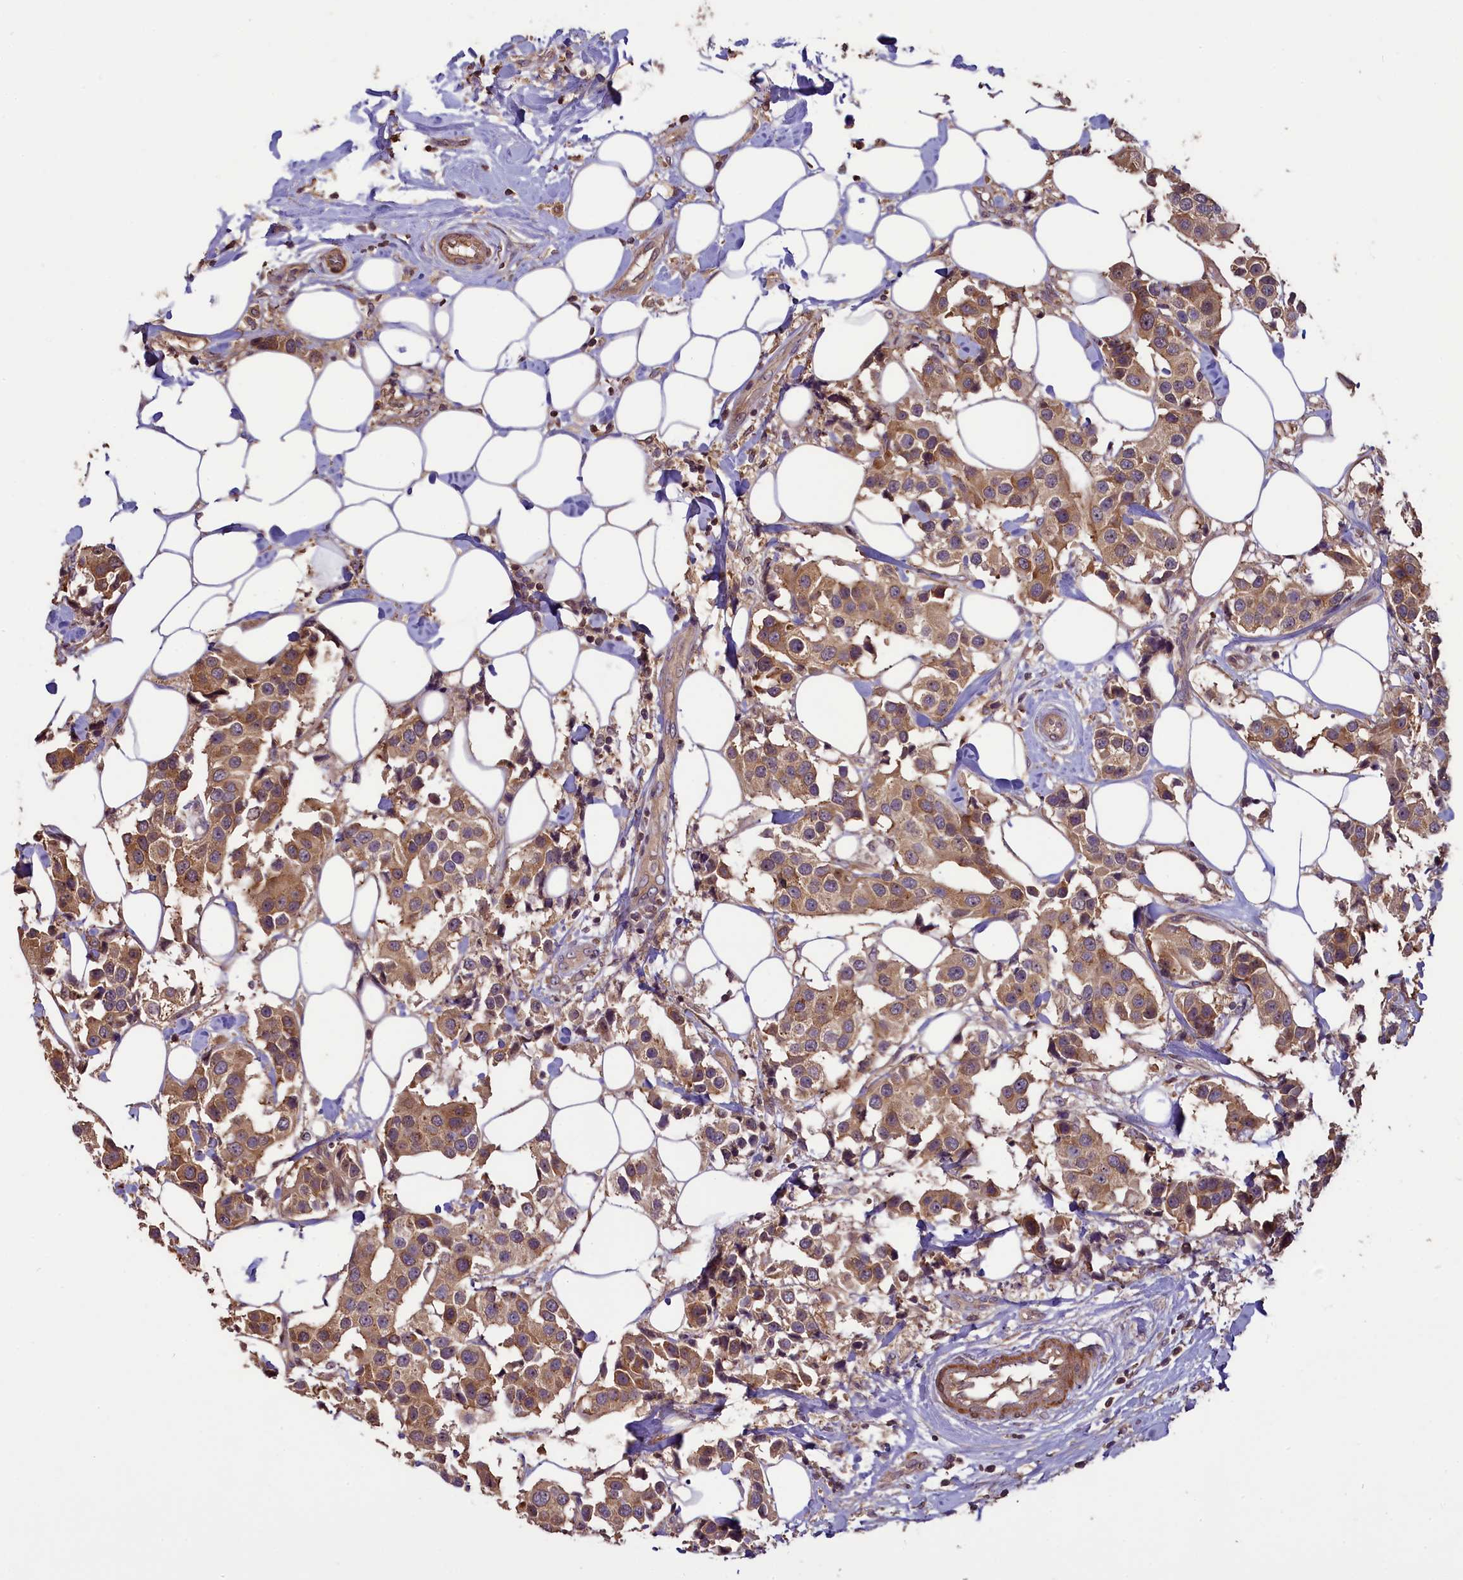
{"staining": {"intensity": "moderate", "quantity": ">75%", "location": "cytoplasmic/membranous"}, "tissue": "breast cancer", "cell_type": "Tumor cells", "image_type": "cancer", "snomed": [{"axis": "morphology", "description": "Normal tissue, NOS"}, {"axis": "morphology", "description": "Duct carcinoma"}, {"axis": "topography", "description": "Breast"}], "caption": "Moderate cytoplasmic/membranous expression for a protein is present in about >75% of tumor cells of breast cancer using immunohistochemistry (IHC).", "gene": "NUDT6", "patient": {"sex": "female", "age": 39}}